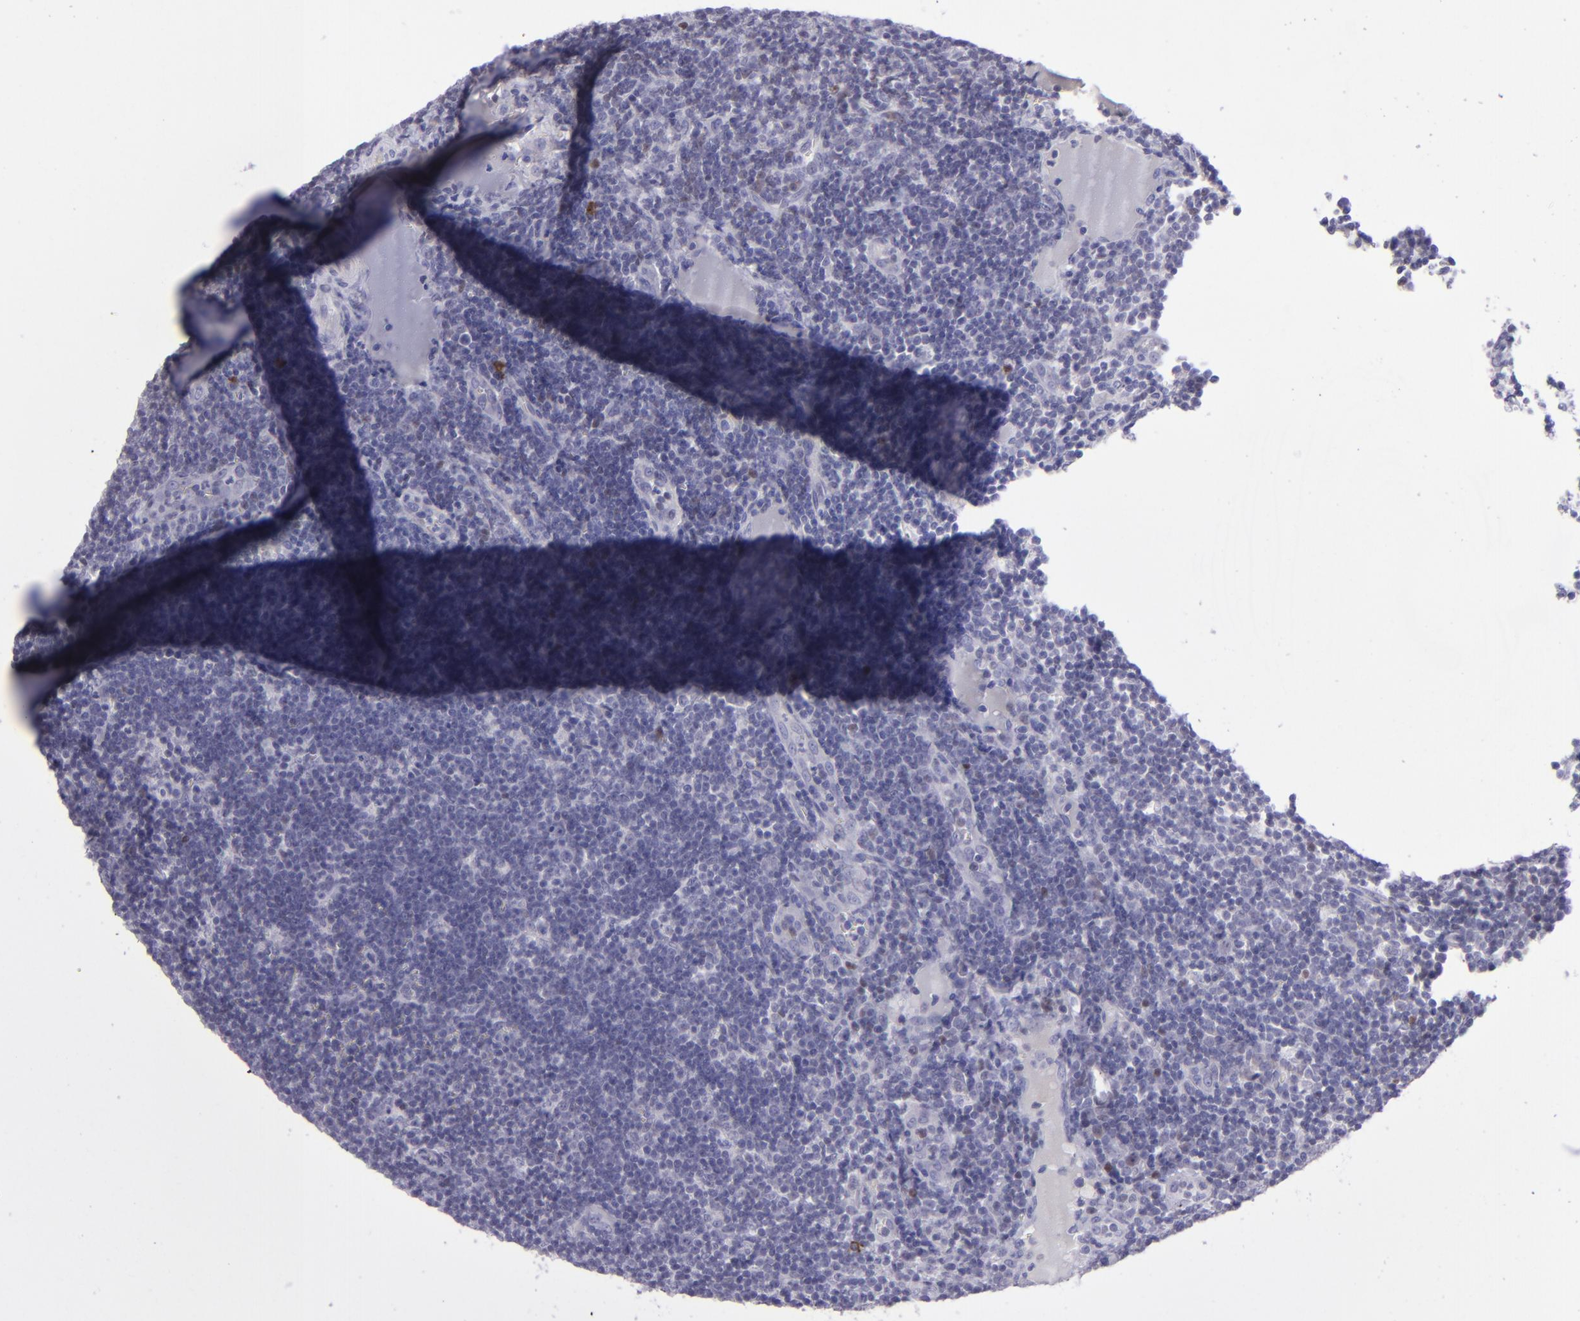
{"staining": {"intensity": "strong", "quantity": "<25%", "location": "nuclear"}, "tissue": "lymph node", "cell_type": "Non-germinal center cells", "image_type": "normal", "snomed": [{"axis": "morphology", "description": "Normal tissue, NOS"}, {"axis": "morphology", "description": "Inflammation, NOS"}, {"axis": "topography", "description": "Lymph node"}, {"axis": "topography", "description": "Salivary gland"}], "caption": "Protein staining displays strong nuclear staining in approximately <25% of non-germinal center cells in benign lymph node.", "gene": "POU2F2", "patient": {"sex": "male", "age": 3}}